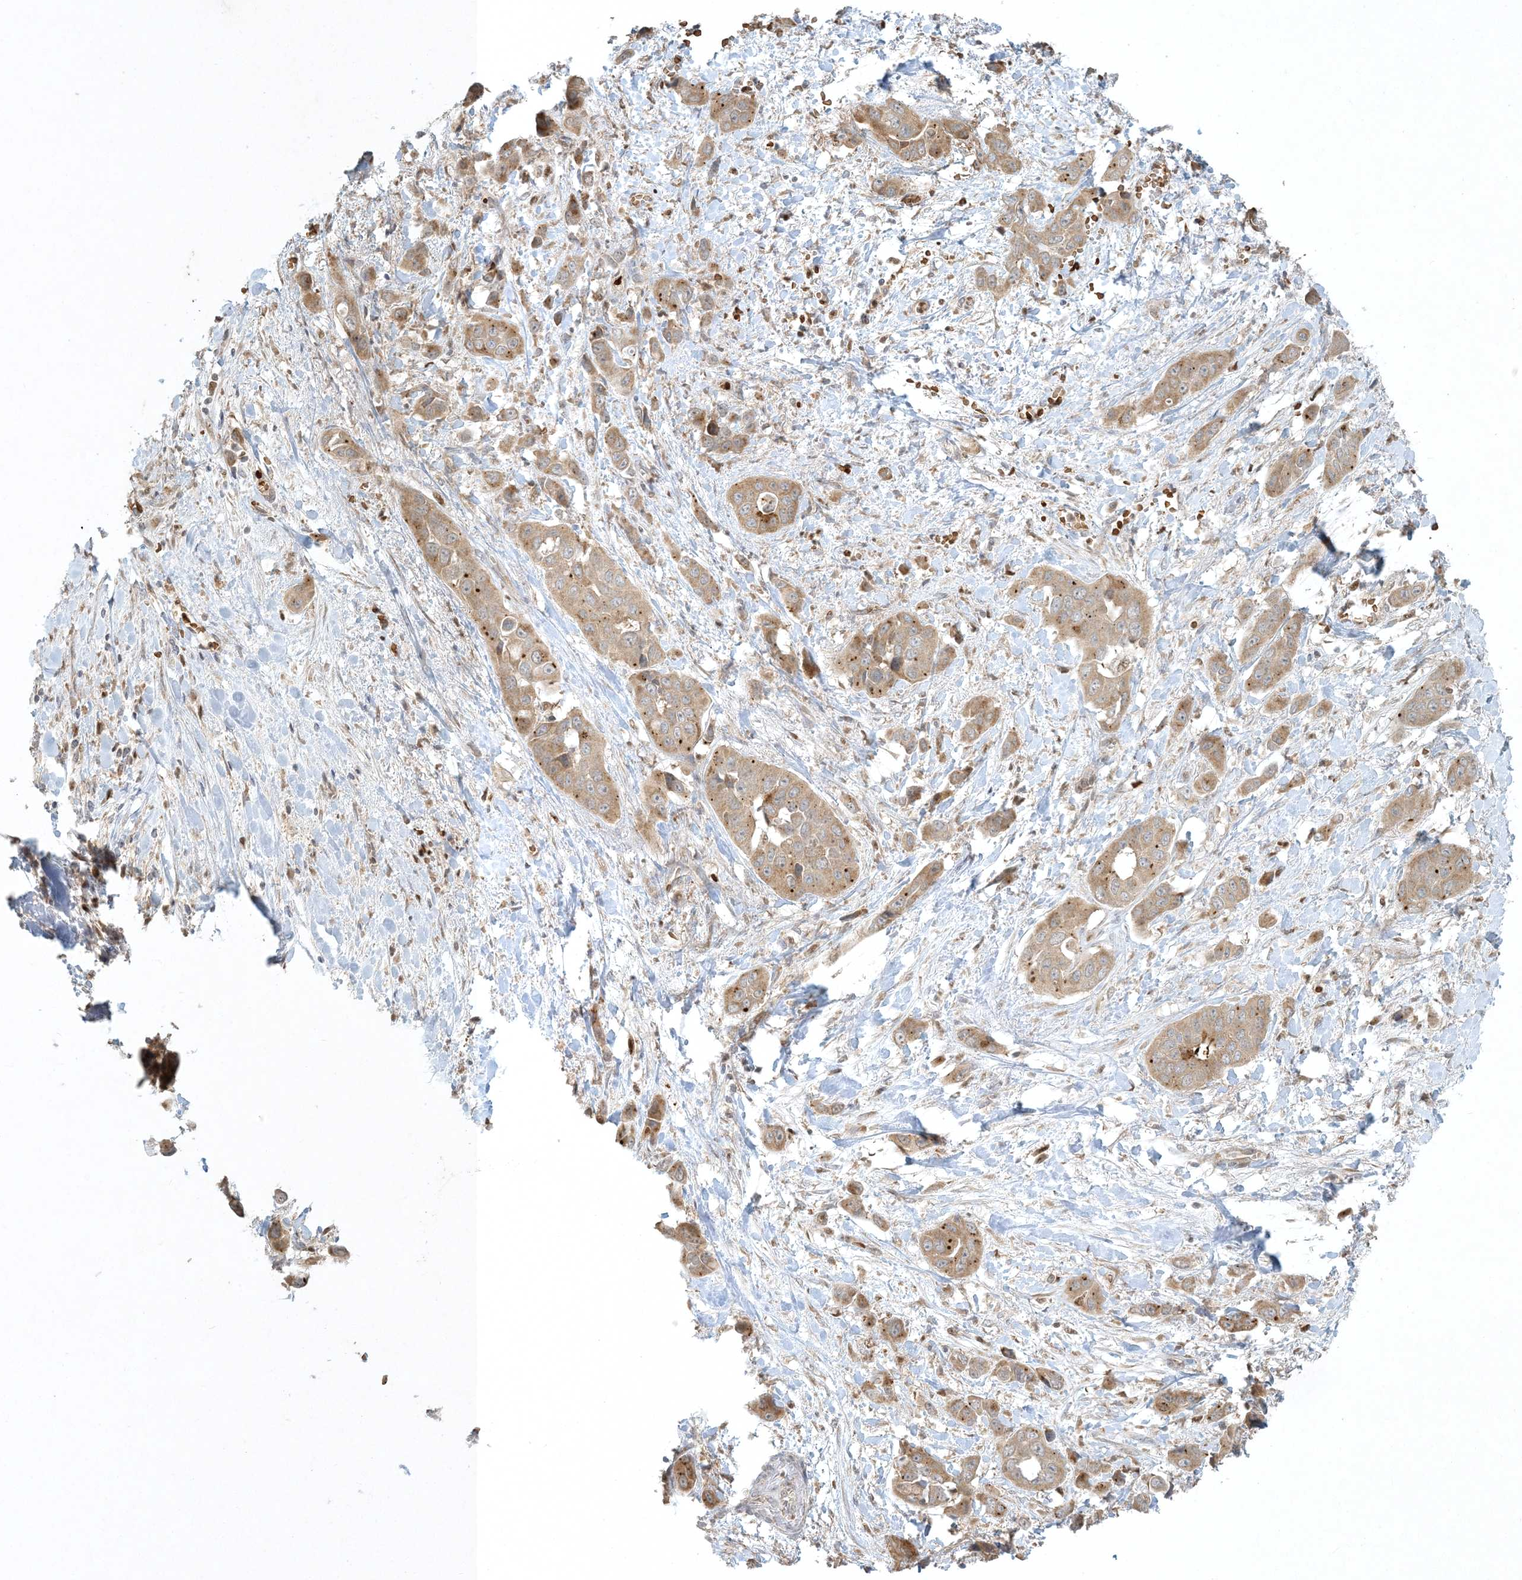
{"staining": {"intensity": "weak", "quantity": ">75%", "location": "cytoplasmic/membranous"}, "tissue": "liver cancer", "cell_type": "Tumor cells", "image_type": "cancer", "snomed": [{"axis": "morphology", "description": "Cholangiocarcinoma"}, {"axis": "topography", "description": "Liver"}], "caption": "Immunohistochemical staining of human liver cancer (cholangiocarcinoma) displays low levels of weak cytoplasmic/membranous staining in approximately >75% of tumor cells.", "gene": "CTDNEP1", "patient": {"sex": "female", "age": 52}}